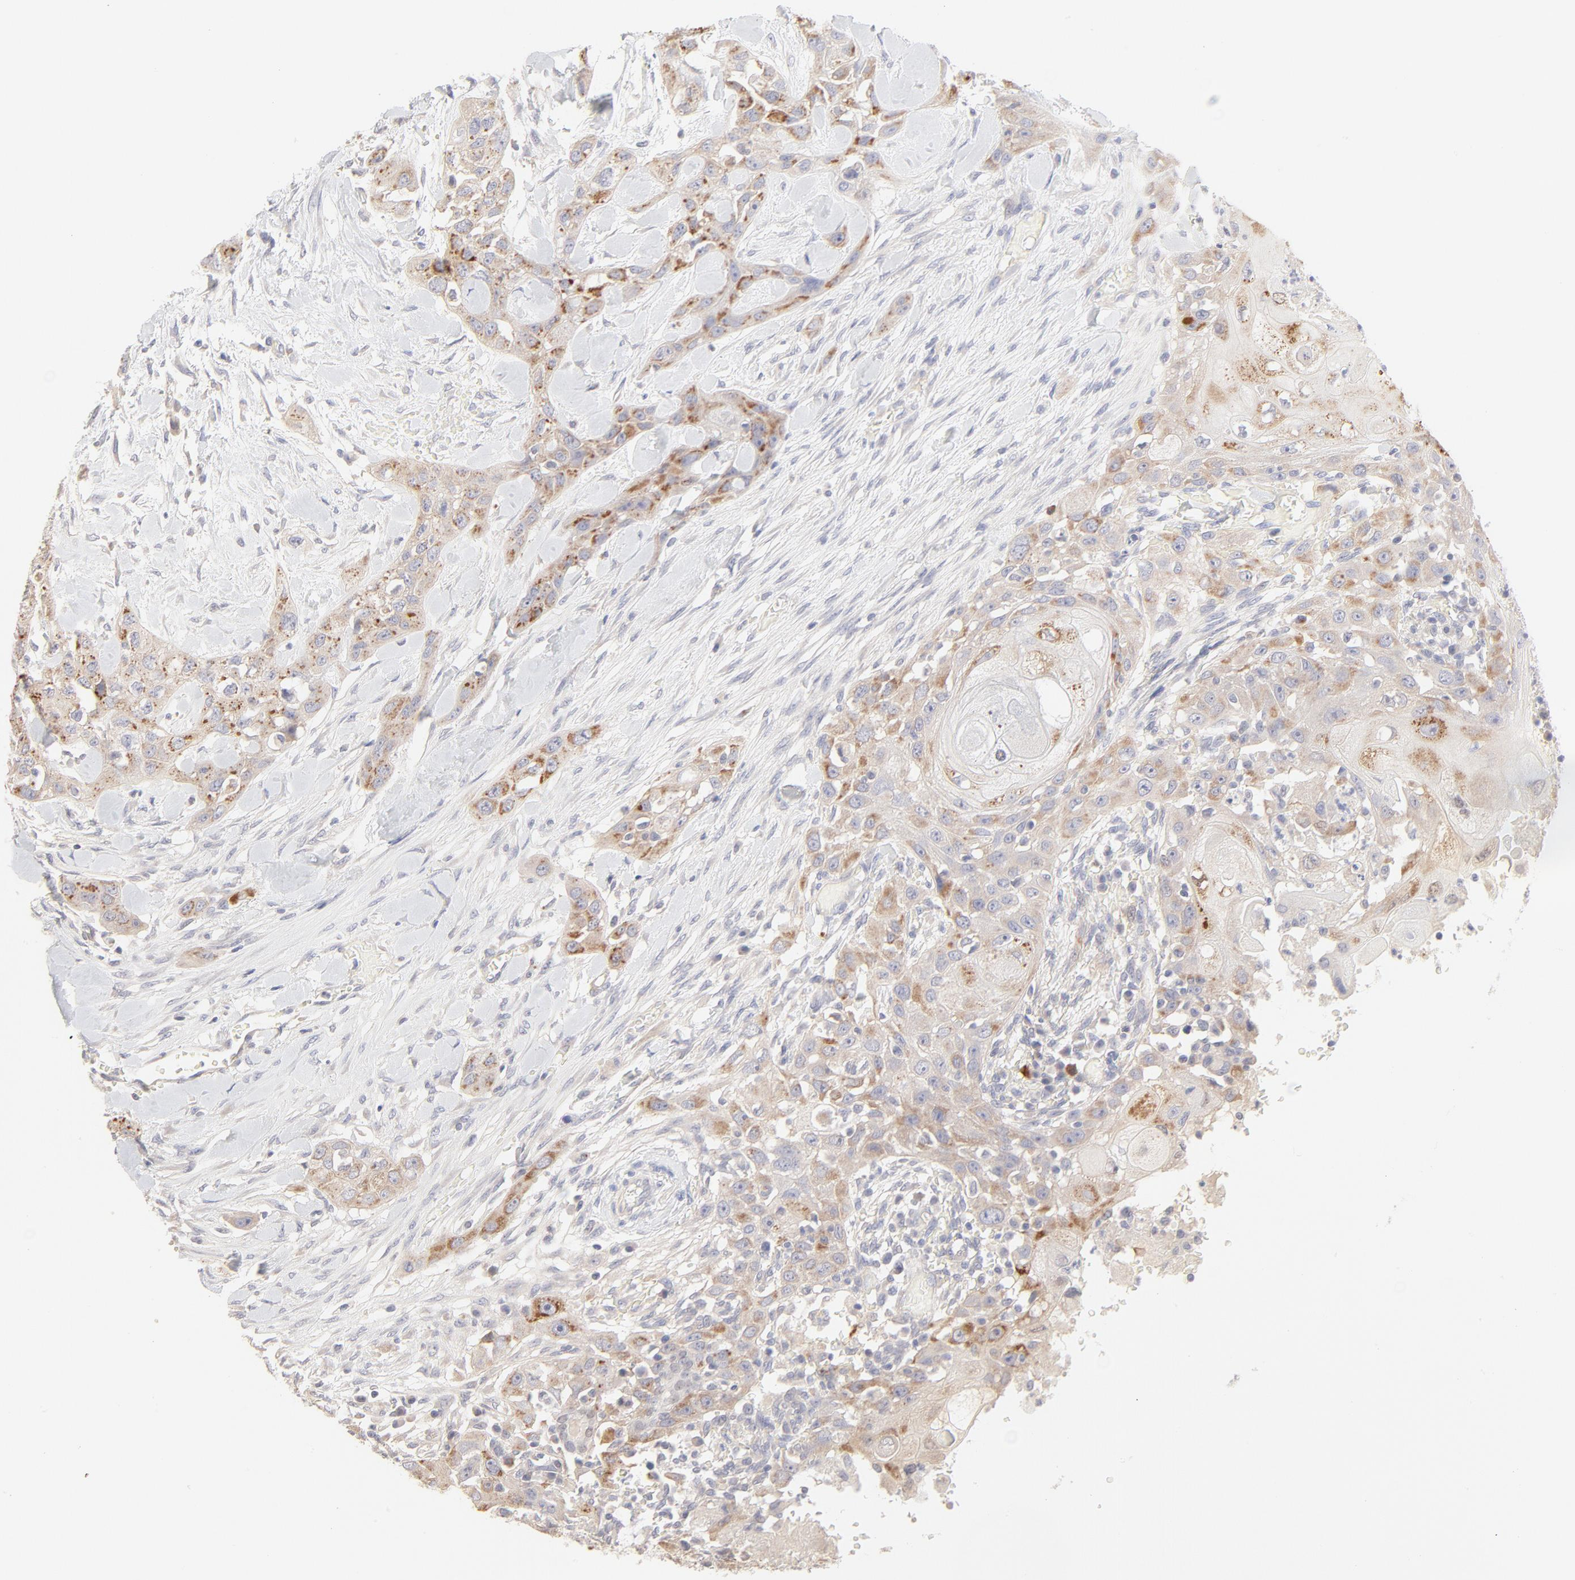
{"staining": {"intensity": "moderate", "quantity": ">75%", "location": "cytoplasmic/membranous"}, "tissue": "head and neck cancer", "cell_type": "Tumor cells", "image_type": "cancer", "snomed": [{"axis": "morphology", "description": "Neoplasm, malignant, NOS"}, {"axis": "topography", "description": "Salivary gland"}, {"axis": "topography", "description": "Head-Neck"}], "caption": "The histopathology image exhibits staining of head and neck cancer, revealing moderate cytoplasmic/membranous protein positivity (brown color) within tumor cells.", "gene": "ELF3", "patient": {"sex": "male", "age": 43}}